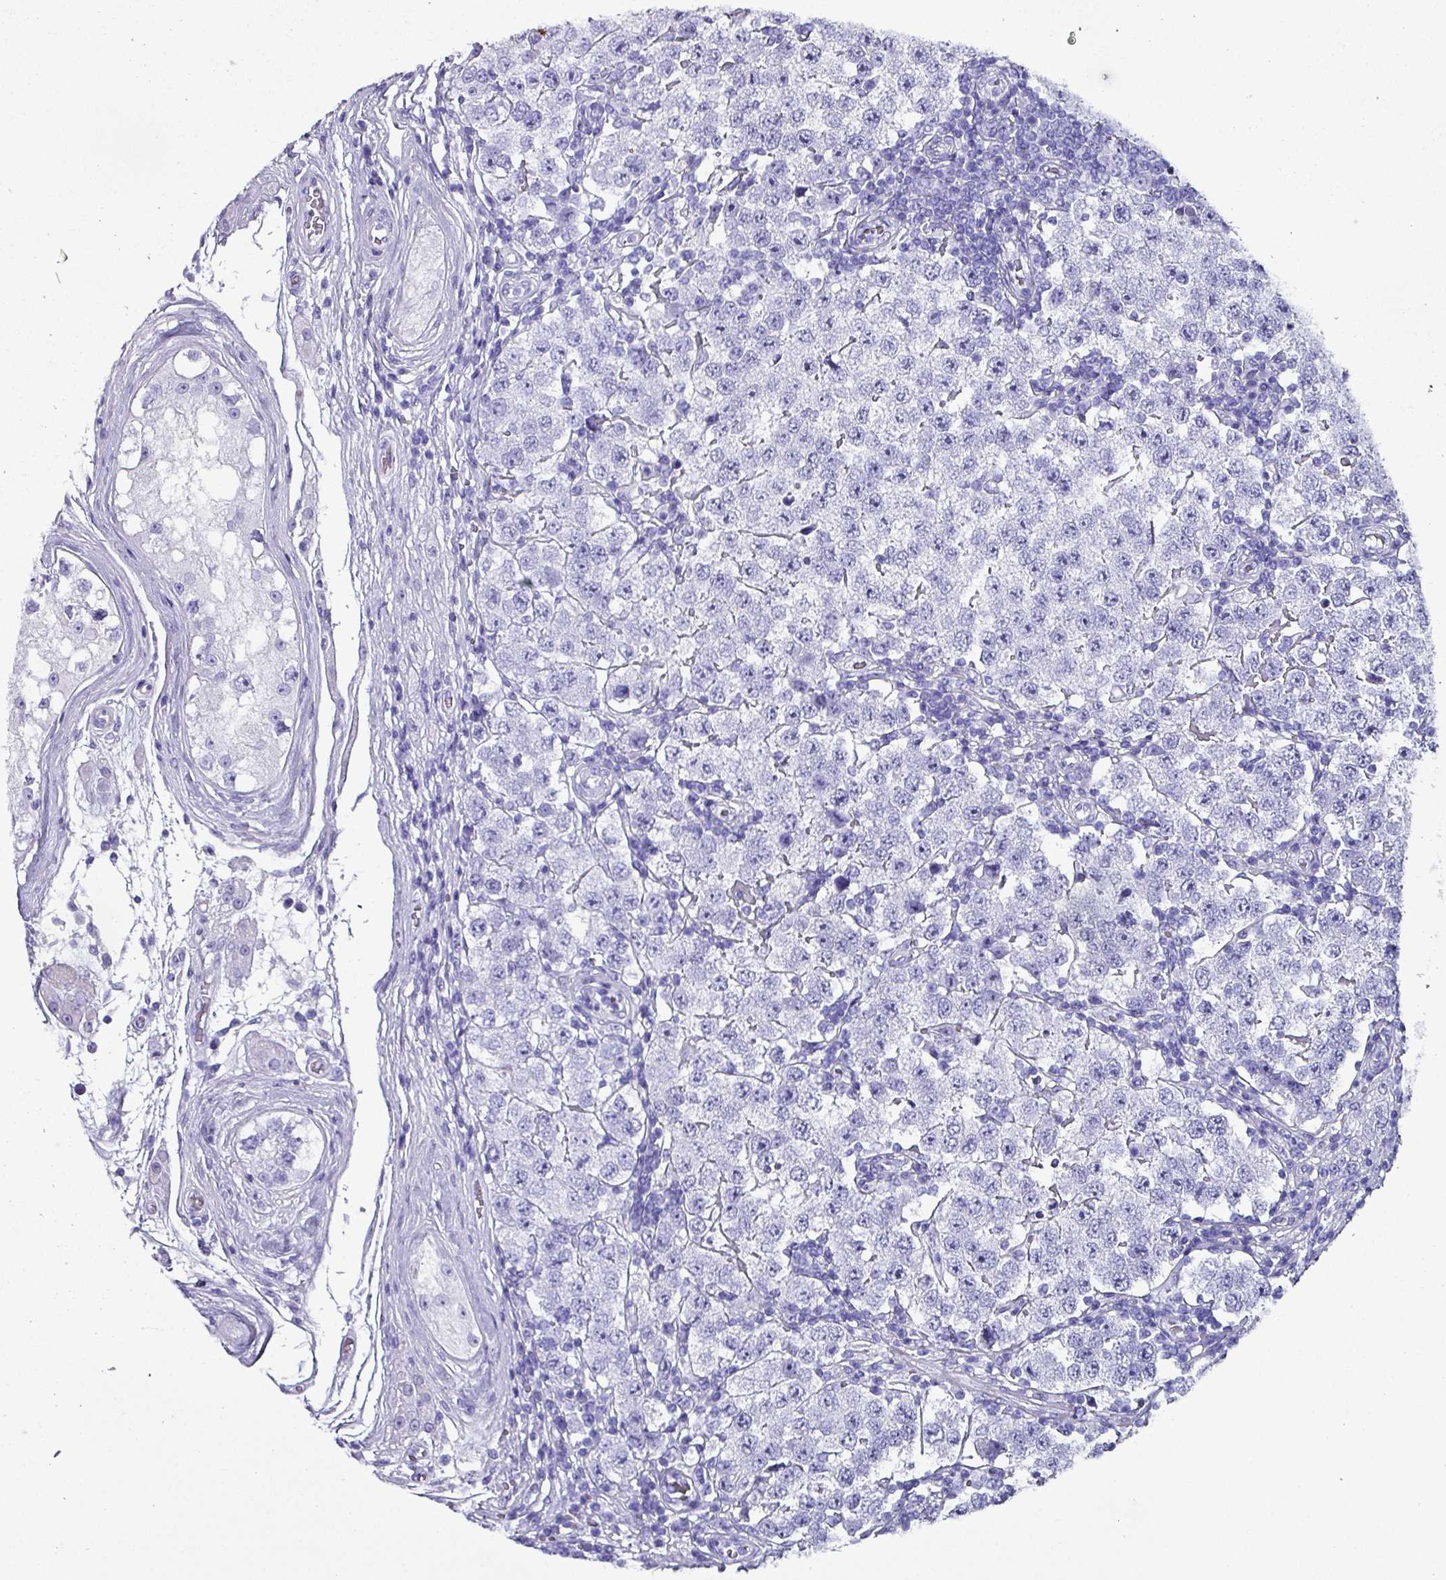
{"staining": {"intensity": "negative", "quantity": "none", "location": "none"}, "tissue": "testis cancer", "cell_type": "Tumor cells", "image_type": "cancer", "snomed": [{"axis": "morphology", "description": "Seminoma, NOS"}, {"axis": "topography", "description": "Testis"}], "caption": "Immunohistochemical staining of human testis cancer (seminoma) displays no significant positivity in tumor cells. (Brightfield microscopy of DAB (3,3'-diaminobenzidine) IHC at high magnification).", "gene": "KRT6C", "patient": {"sex": "male", "age": 34}}